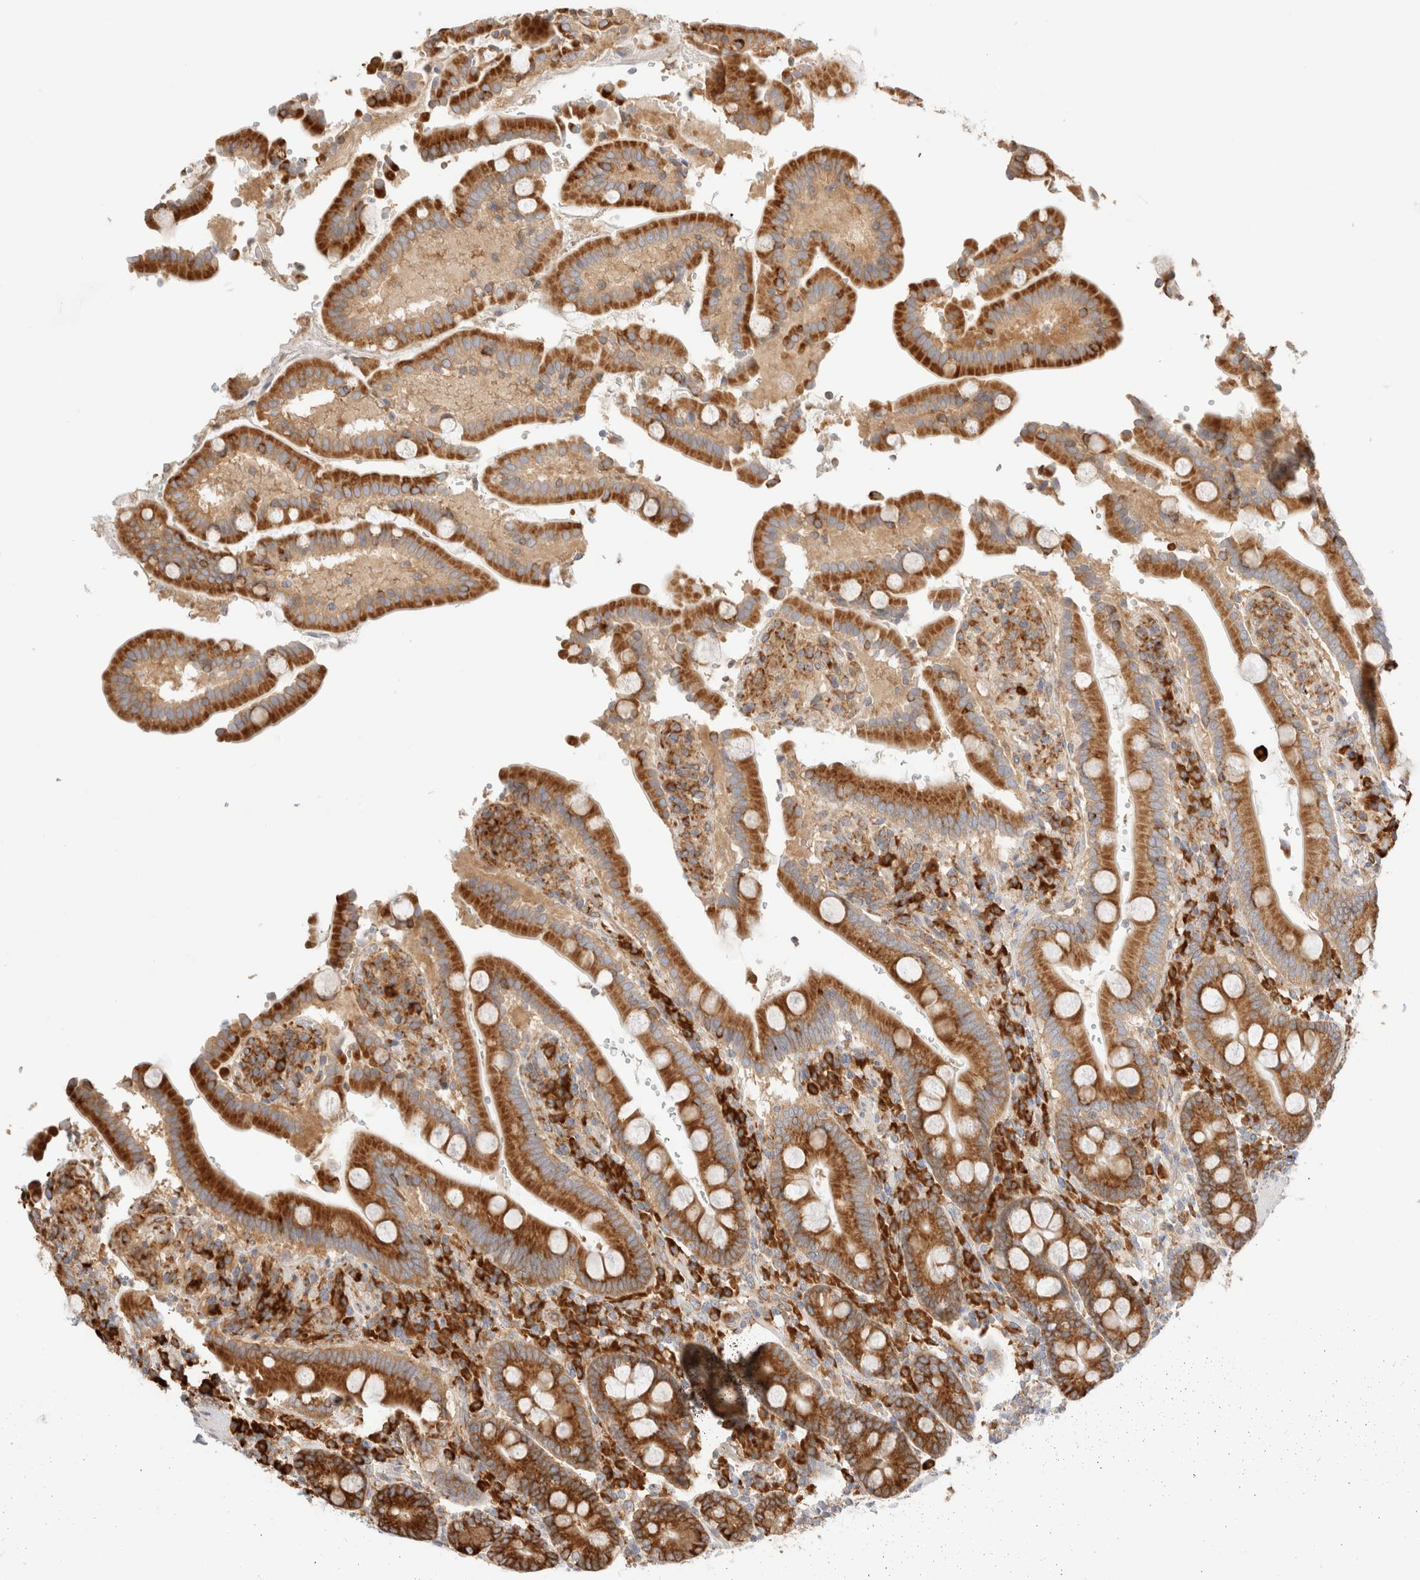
{"staining": {"intensity": "strong", "quantity": ">75%", "location": "cytoplasmic/membranous"}, "tissue": "duodenum", "cell_type": "Glandular cells", "image_type": "normal", "snomed": [{"axis": "morphology", "description": "Normal tissue, NOS"}, {"axis": "topography", "description": "Small intestine, NOS"}], "caption": "An IHC histopathology image of benign tissue is shown. Protein staining in brown shows strong cytoplasmic/membranous positivity in duodenum within glandular cells. (IHC, brightfield microscopy, high magnification).", "gene": "ZC2HC1A", "patient": {"sex": "female", "age": 71}}